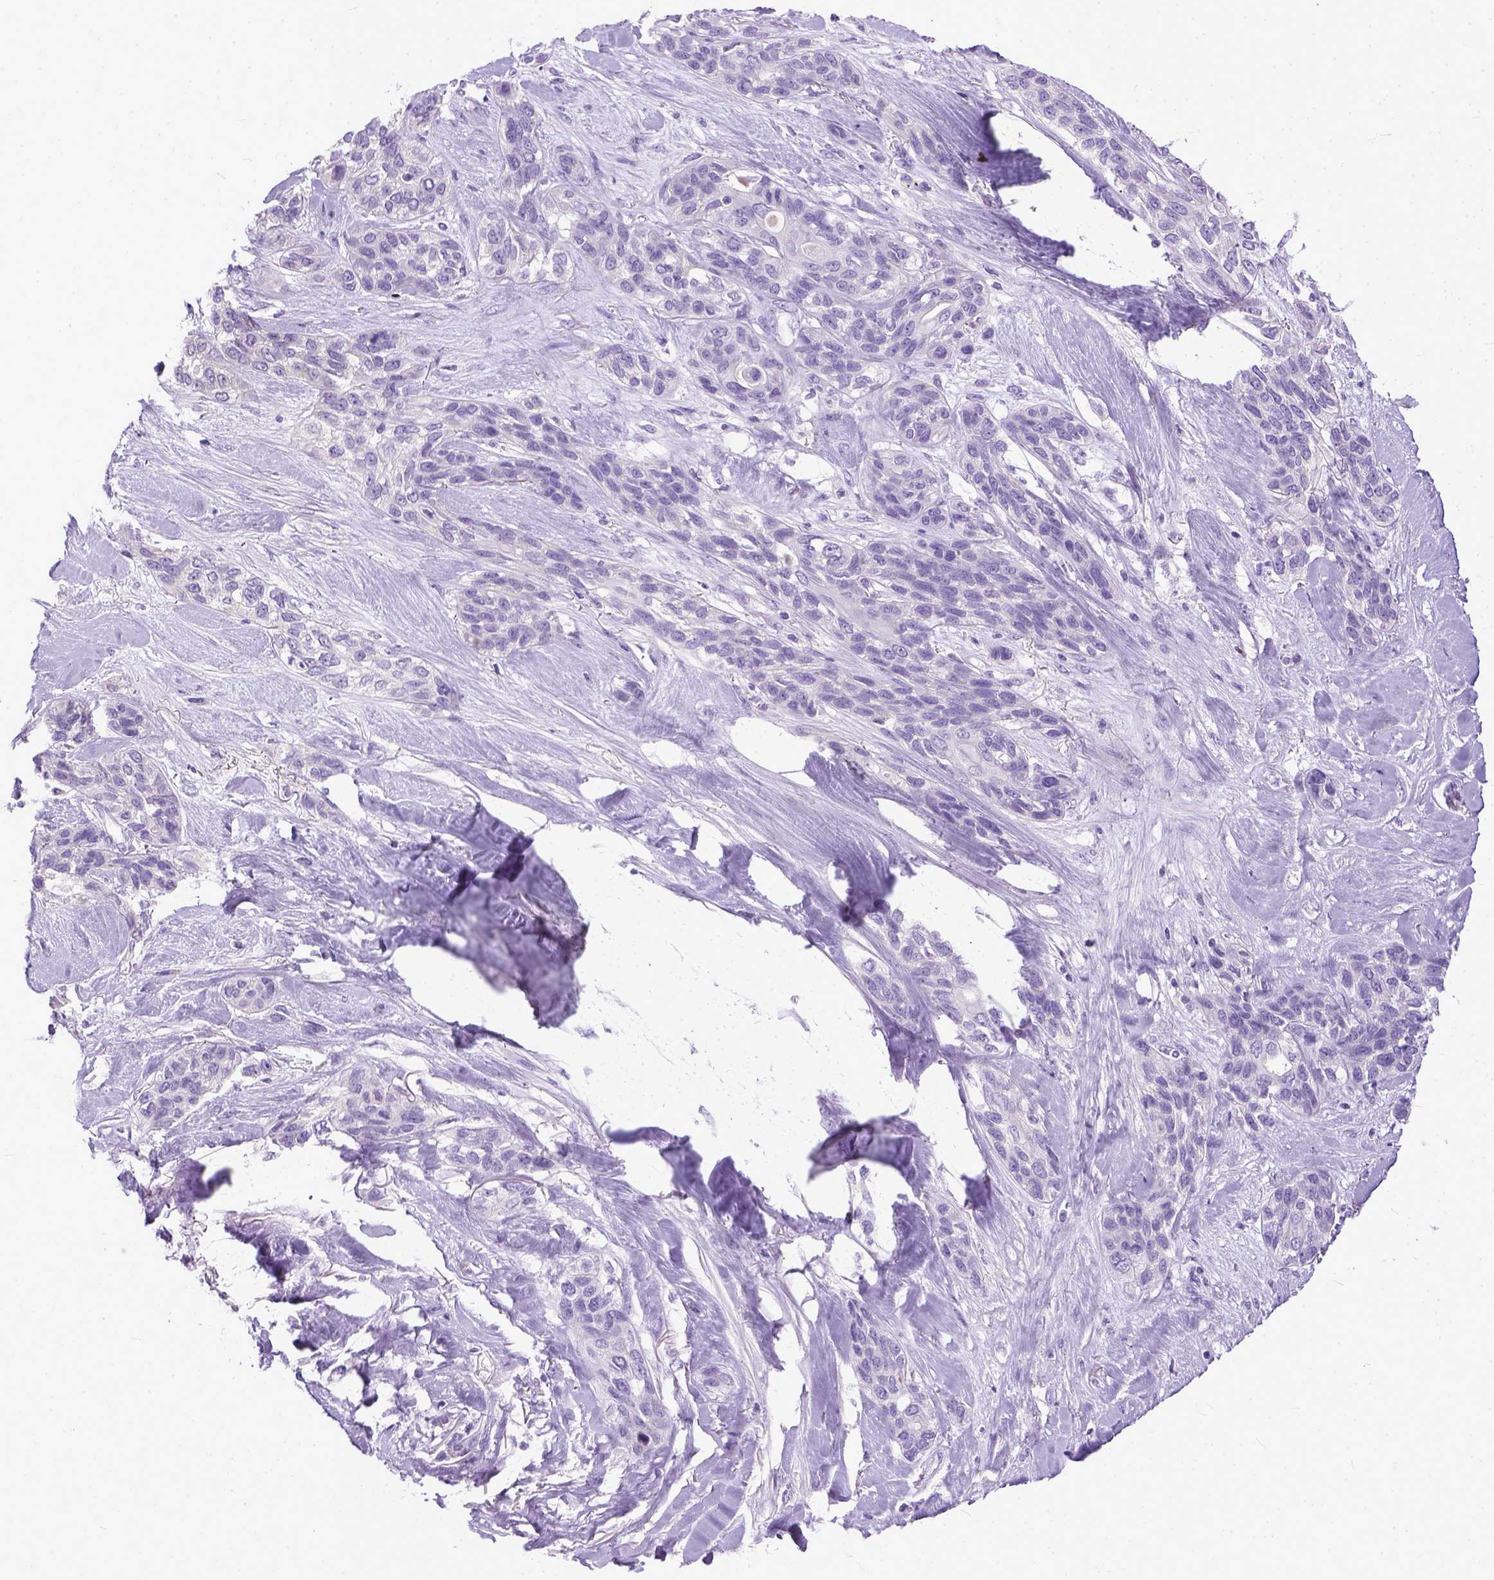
{"staining": {"intensity": "negative", "quantity": "none", "location": "none"}, "tissue": "lung cancer", "cell_type": "Tumor cells", "image_type": "cancer", "snomed": [{"axis": "morphology", "description": "Squamous cell carcinoma, NOS"}, {"axis": "topography", "description": "Lung"}], "caption": "Immunohistochemistry (IHC) of lung squamous cell carcinoma demonstrates no expression in tumor cells.", "gene": "PLK5", "patient": {"sex": "female", "age": 70}}